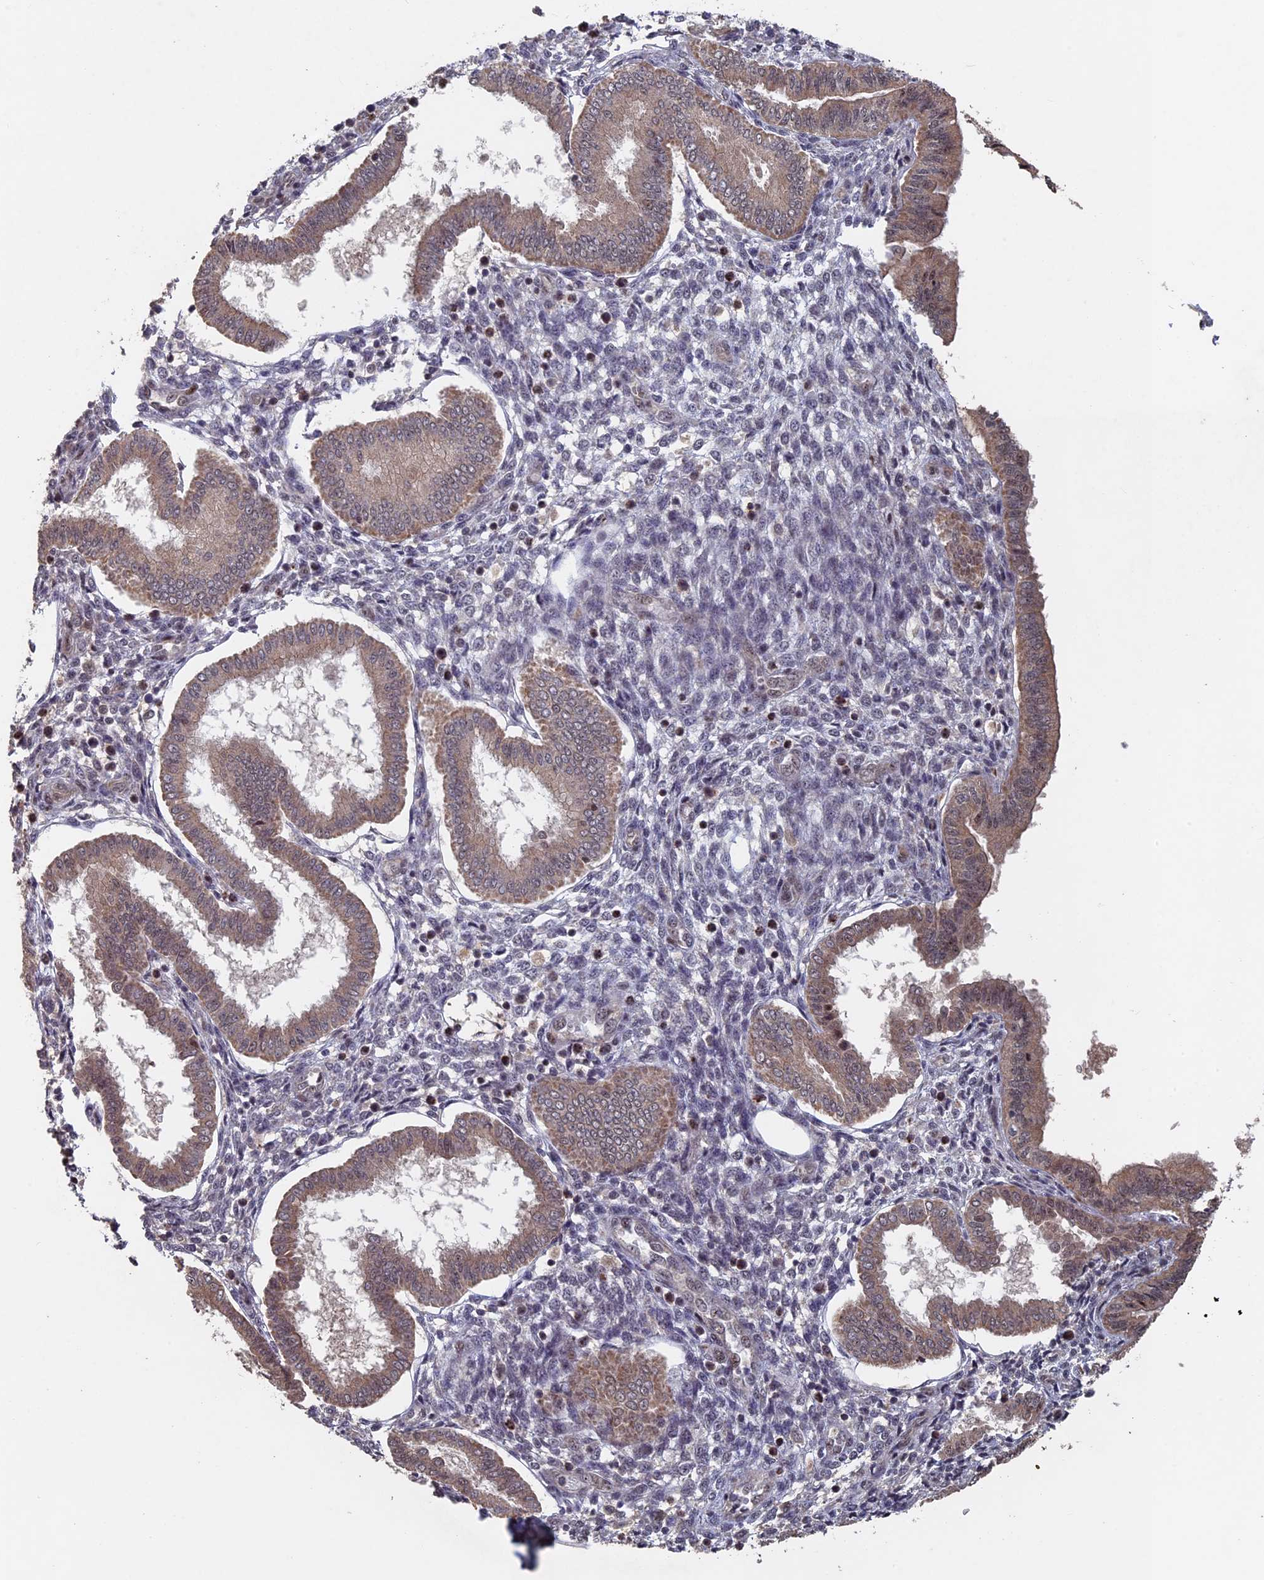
{"staining": {"intensity": "negative", "quantity": "none", "location": "none"}, "tissue": "endometrium", "cell_type": "Cells in endometrial stroma", "image_type": "normal", "snomed": [{"axis": "morphology", "description": "Normal tissue, NOS"}, {"axis": "topography", "description": "Endometrium"}], "caption": "IHC micrograph of unremarkable endometrium: human endometrium stained with DAB (3,3'-diaminobenzidine) shows no significant protein staining in cells in endometrial stroma. Nuclei are stained in blue.", "gene": "KIAA1328", "patient": {"sex": "female", "age": 24}}